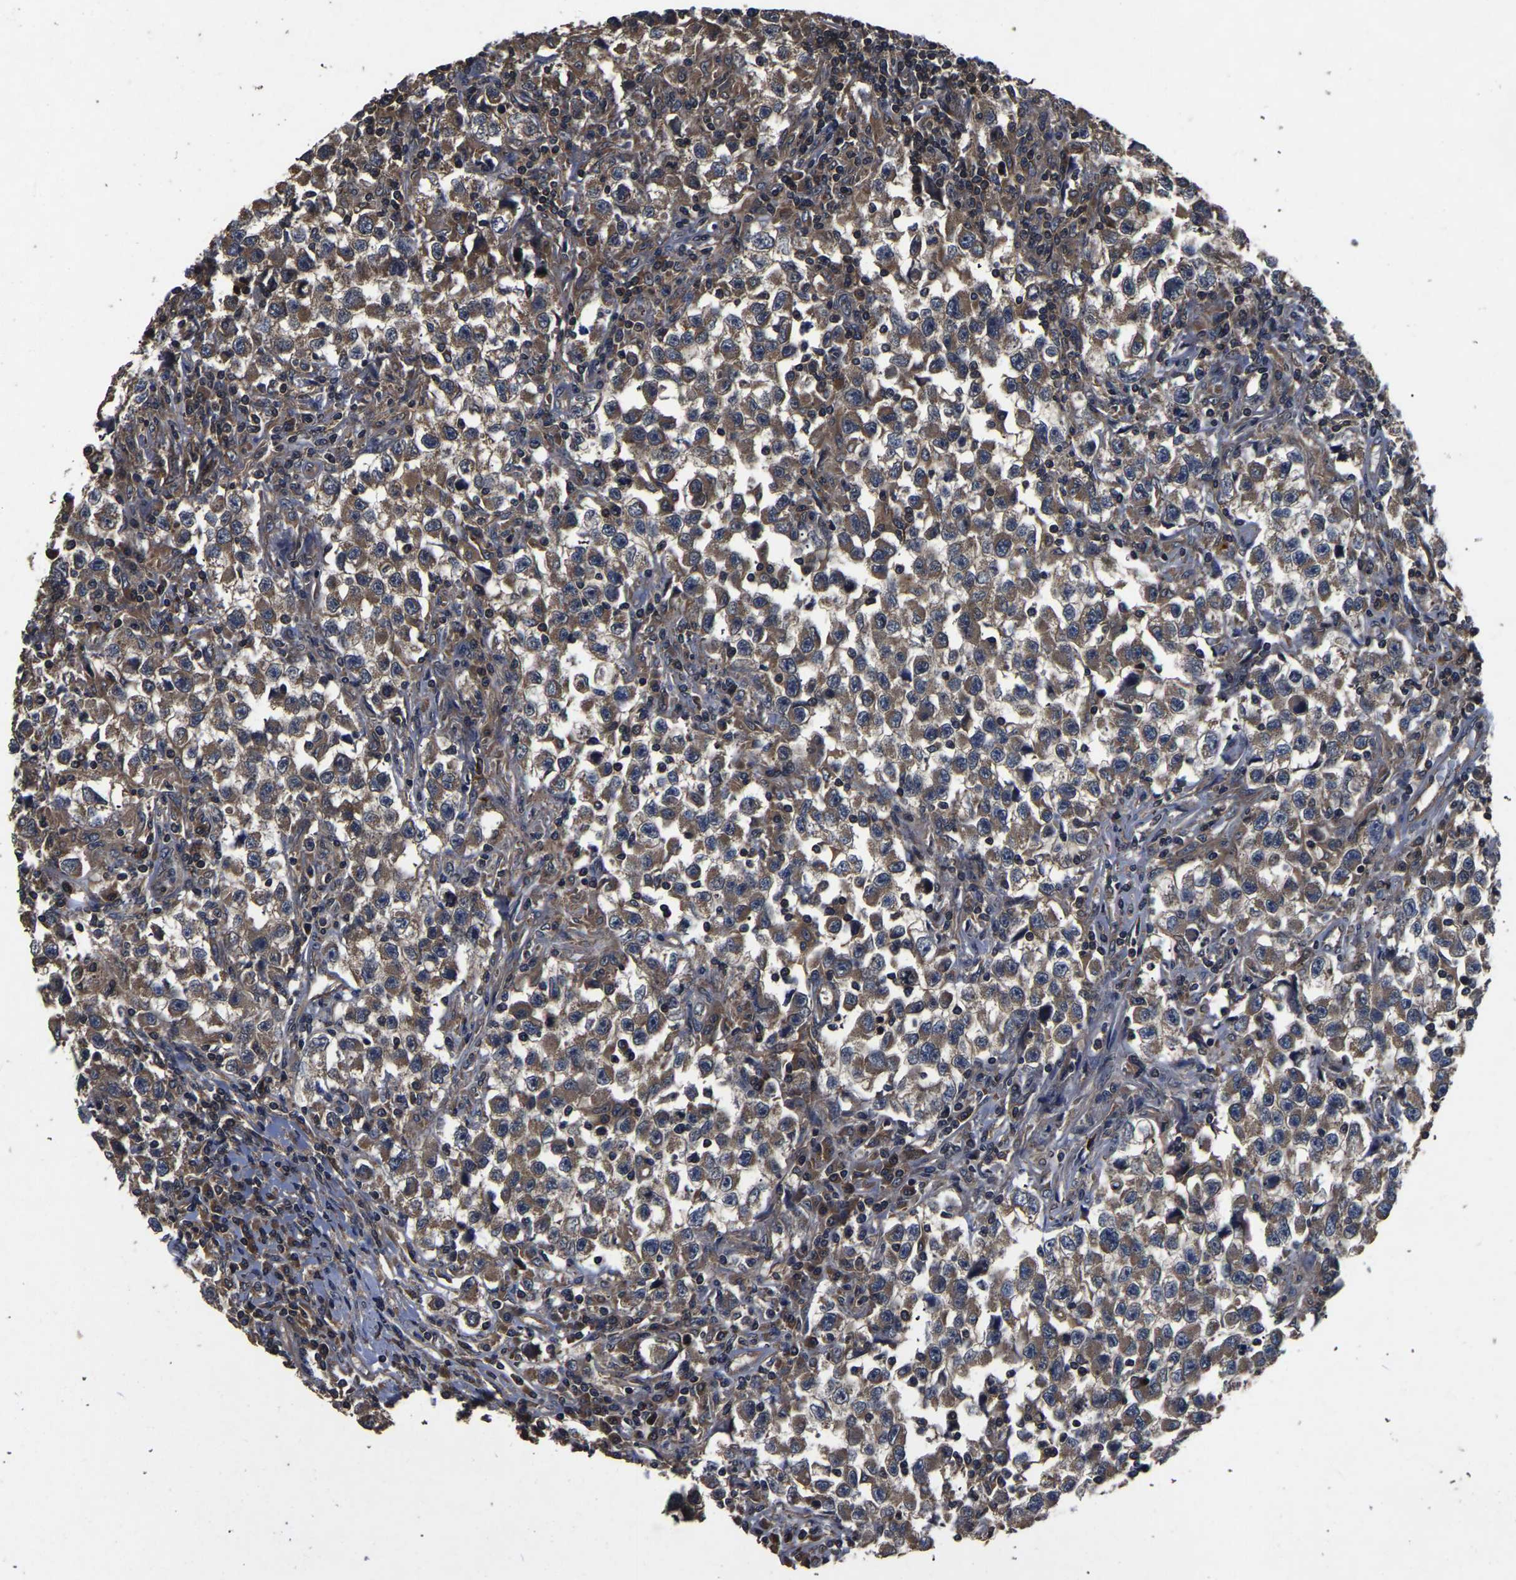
{"staining": {"intensity": "moderate", "quantity": ">75%", "location": "cytoplasmic/membranous"}, "tissue": "testis cancer", "cell_type": "Tumor cells", "image_type": "cancer", "snomed": [{"axis": "morphology", "description": "Carcinoma, Embryonal, NOS"}, {"axis": "topography", "description": "Testis"}], "caption": "A brown stain labels moderate cytoplasmic/membranous staining of a protein in testis embryonal carcinoma tumor cells. (brown staining indicates protein expression, while blue staining denotes nuclei).", "gene": "CRYZL1", "patient": {"sex": "male", "age": 21}}